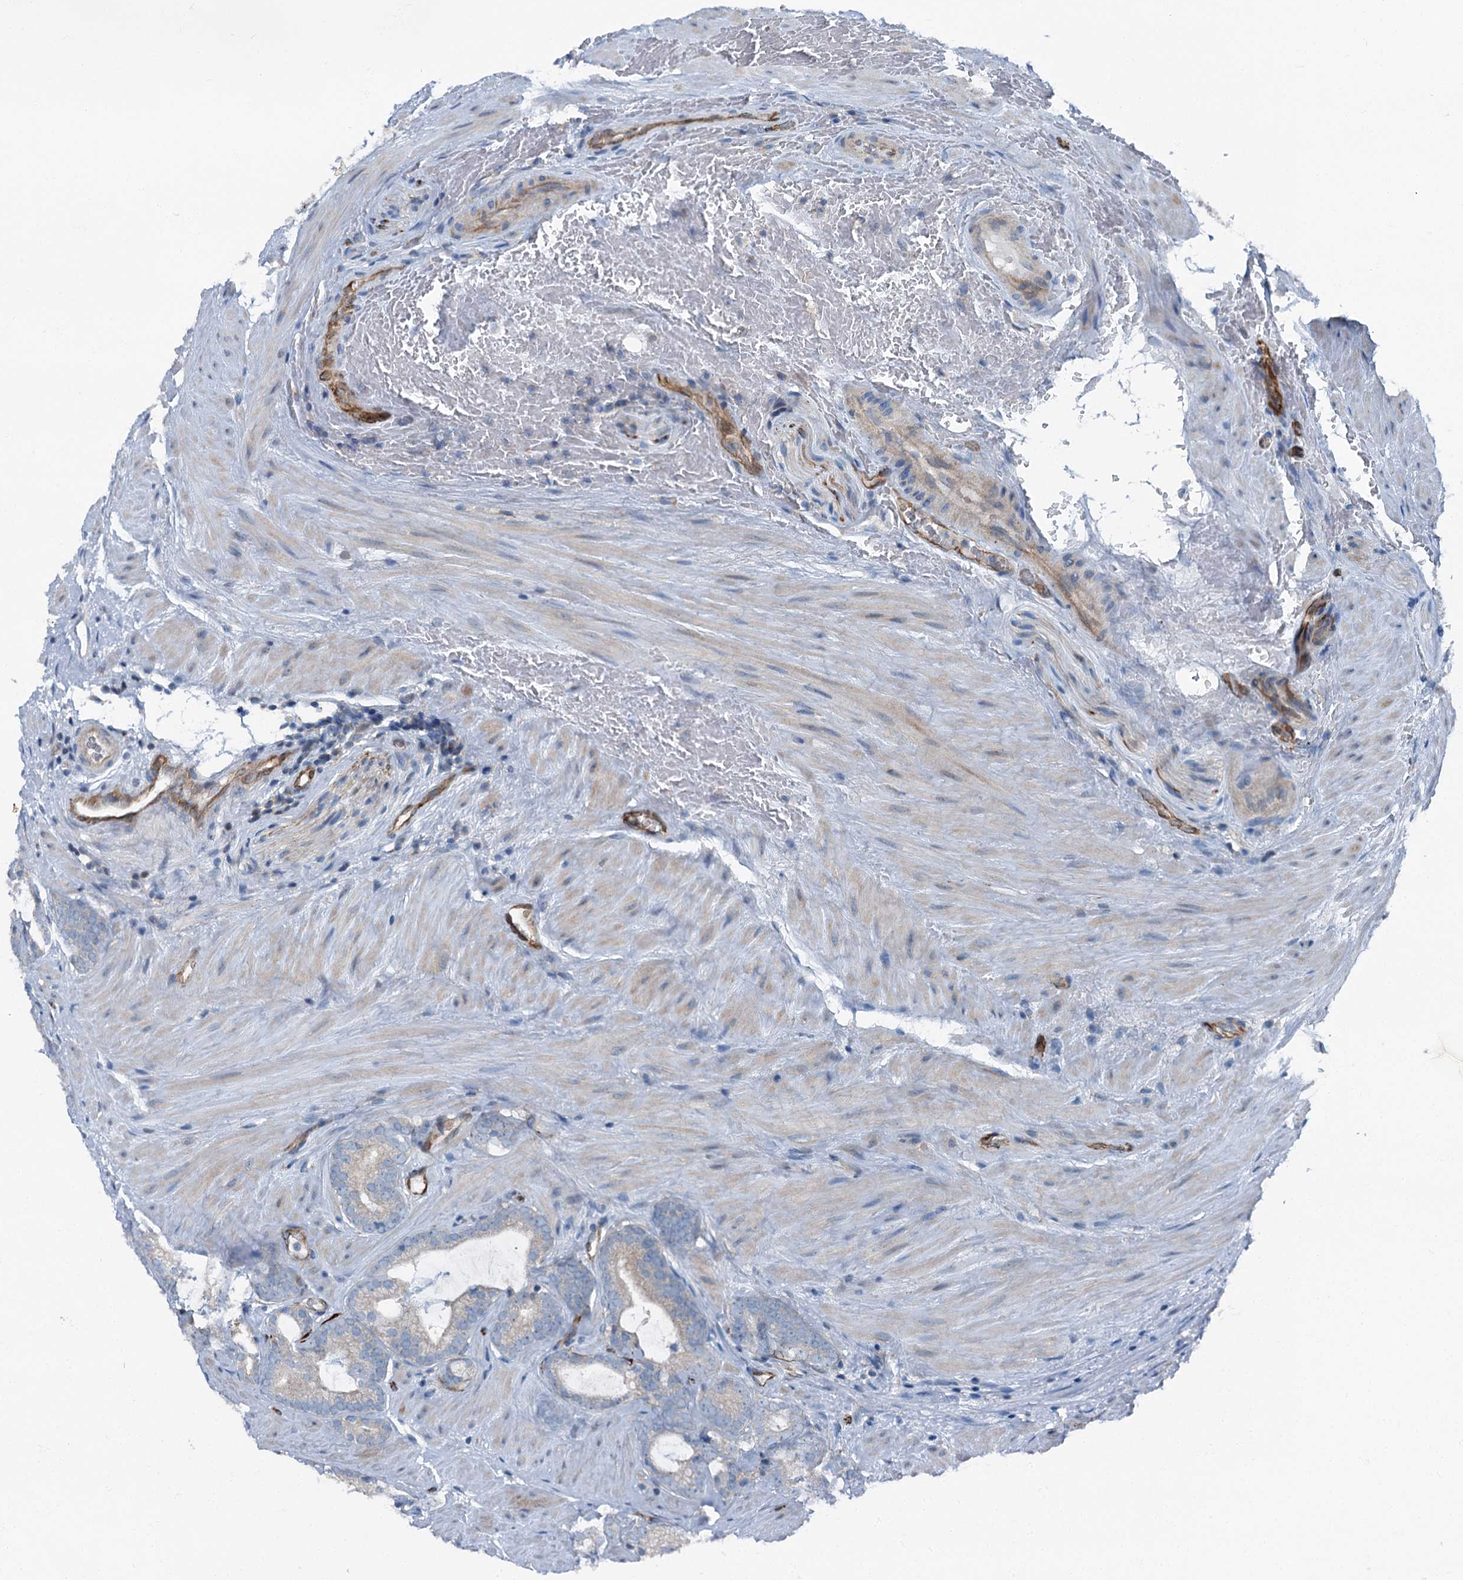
{"staining": {"intensity": "negative", "quantity": "none", "location": "none"}, "tissue": "prostate cancer", "cell_type": "Tumor cells", "image_type": "cancer", "snomed": [{"axis": "morphology", "description": "Adenocarcinoma, High grade"}, {"axis": "topography", "description": "Prostate"}], "caption": "Prostate adenocarcinoma (high-grade) stained for a protein using immunohistochemistry demonstrates no staining tumor cells.", "gene": "AXL", "patient": {"sex": "male", "age": 63}}